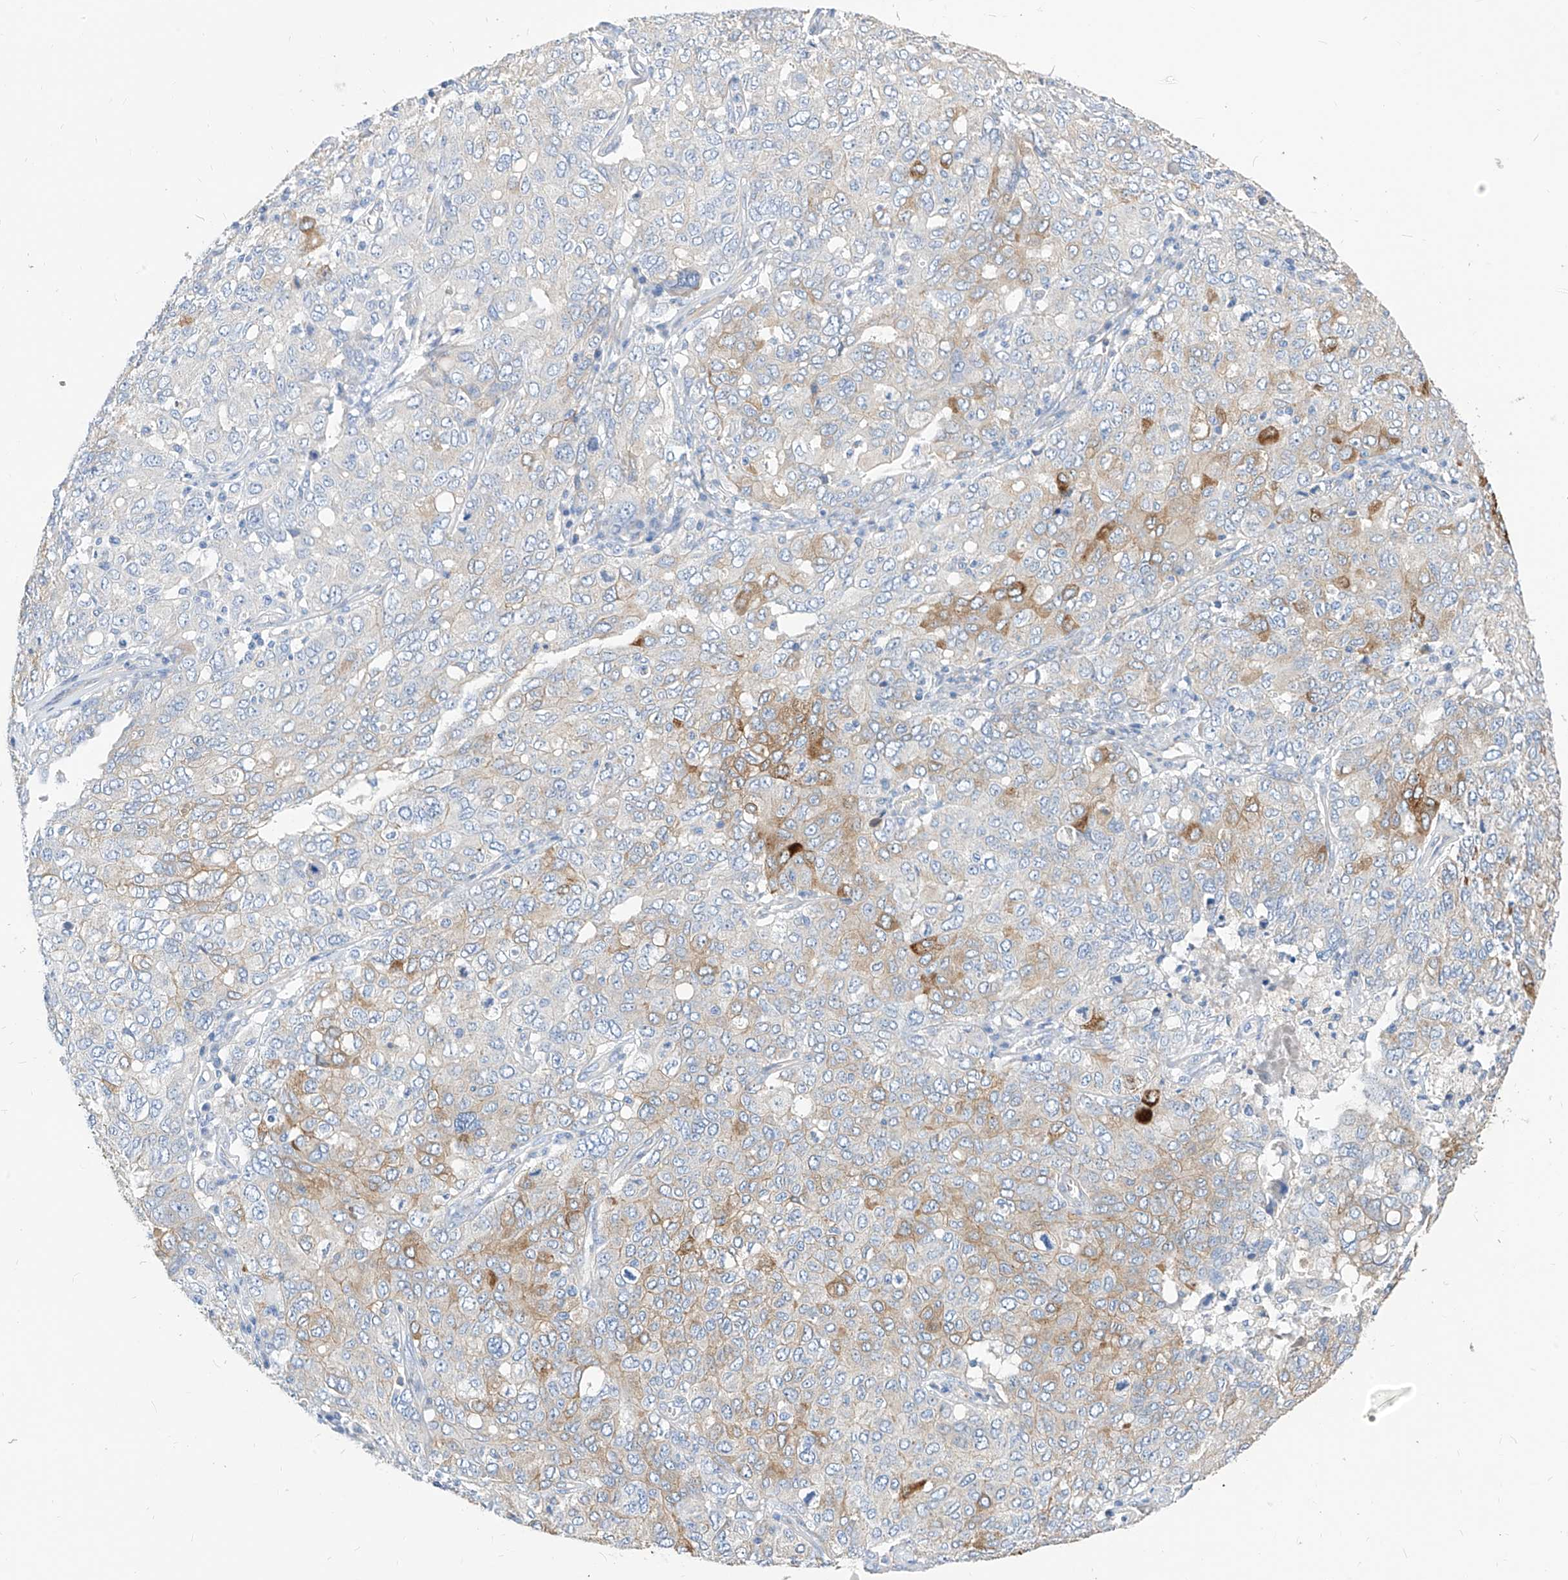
{"staining": {"intensity": "moderate", "quantity": "<25%", "location": "cytoplasmic/membranous"}, "tissue": "ovarian cancer", "cell_type": "Tumor cells", "image_type": "cancer", "snomed": [{"axis": "morphology", "description": "Carcinoma, endometroid"}, {"axis": "topography", "description": "Ovary"}], "caption": "Immunohistochemistry (IHC) staining of endometroid carcinoma (ovarian), which displays low levels of moderate cytoplasmic/membranous staining in about <25% of tumor cells indicating moderate cytoplasmic/membranous protein staining. The staining was performed using DAB (brown) for protein detection and nuclei were counterstained in hematoxylin (blue).", "gene": "SCGB2A1", "patient": {"sex": "female", "age": 62}}